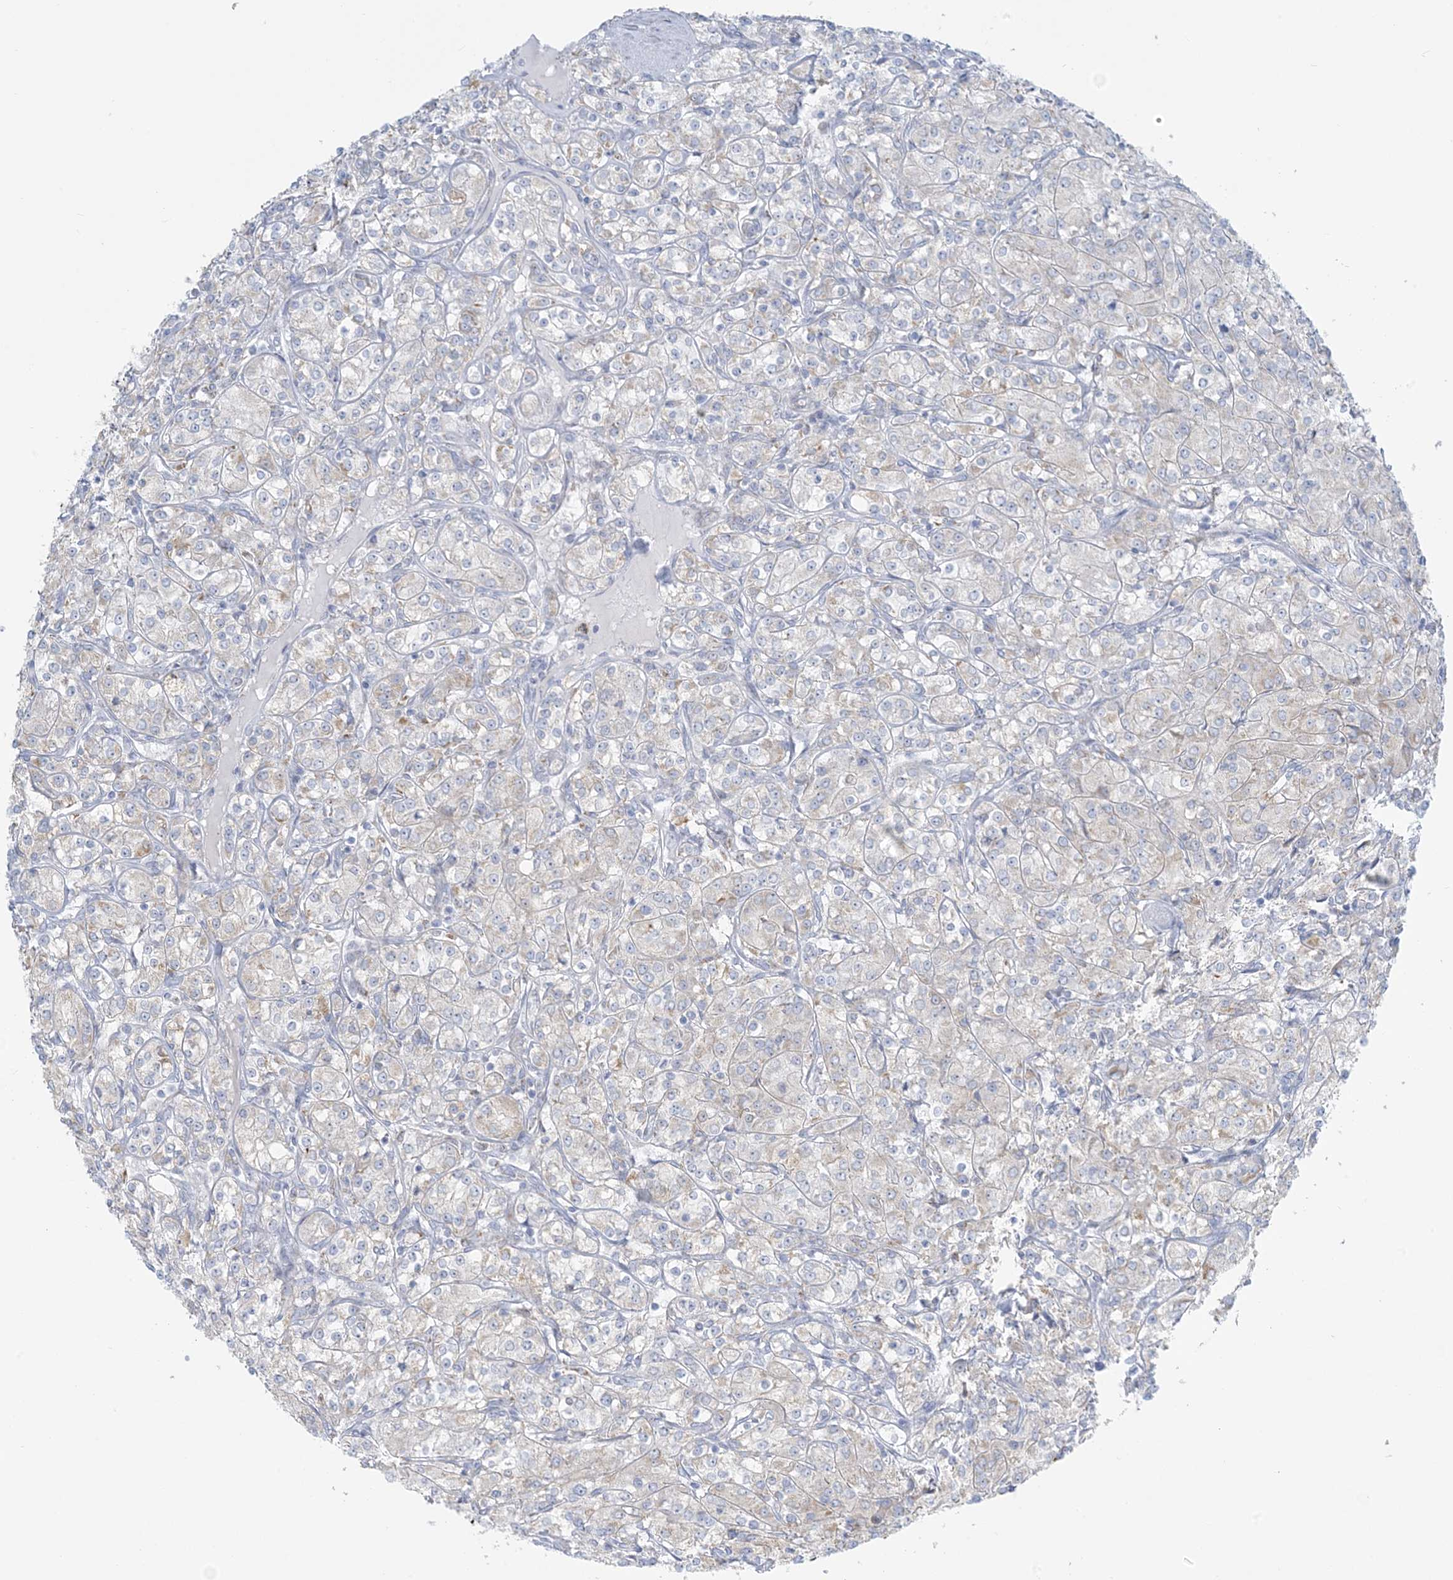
{"staining": {"intensity": "negative", "quantity": "none", "location": "none"}, "tissue": "renal cancer", "cell_type": "Tumor cells", "image_type": "cancer", "snomed": [{"axis": "morphology", "description": "Adenocarcinoma, NOS"}, {"axis": "topography", "description": "Kidney"}], "caption": "A histopathology image of renal adenocarcinoma stained for a protein displays no brown staining in tumor cells.", "gene": "ZDHHC4", "patient": {"sex": "male", "age": 77}}